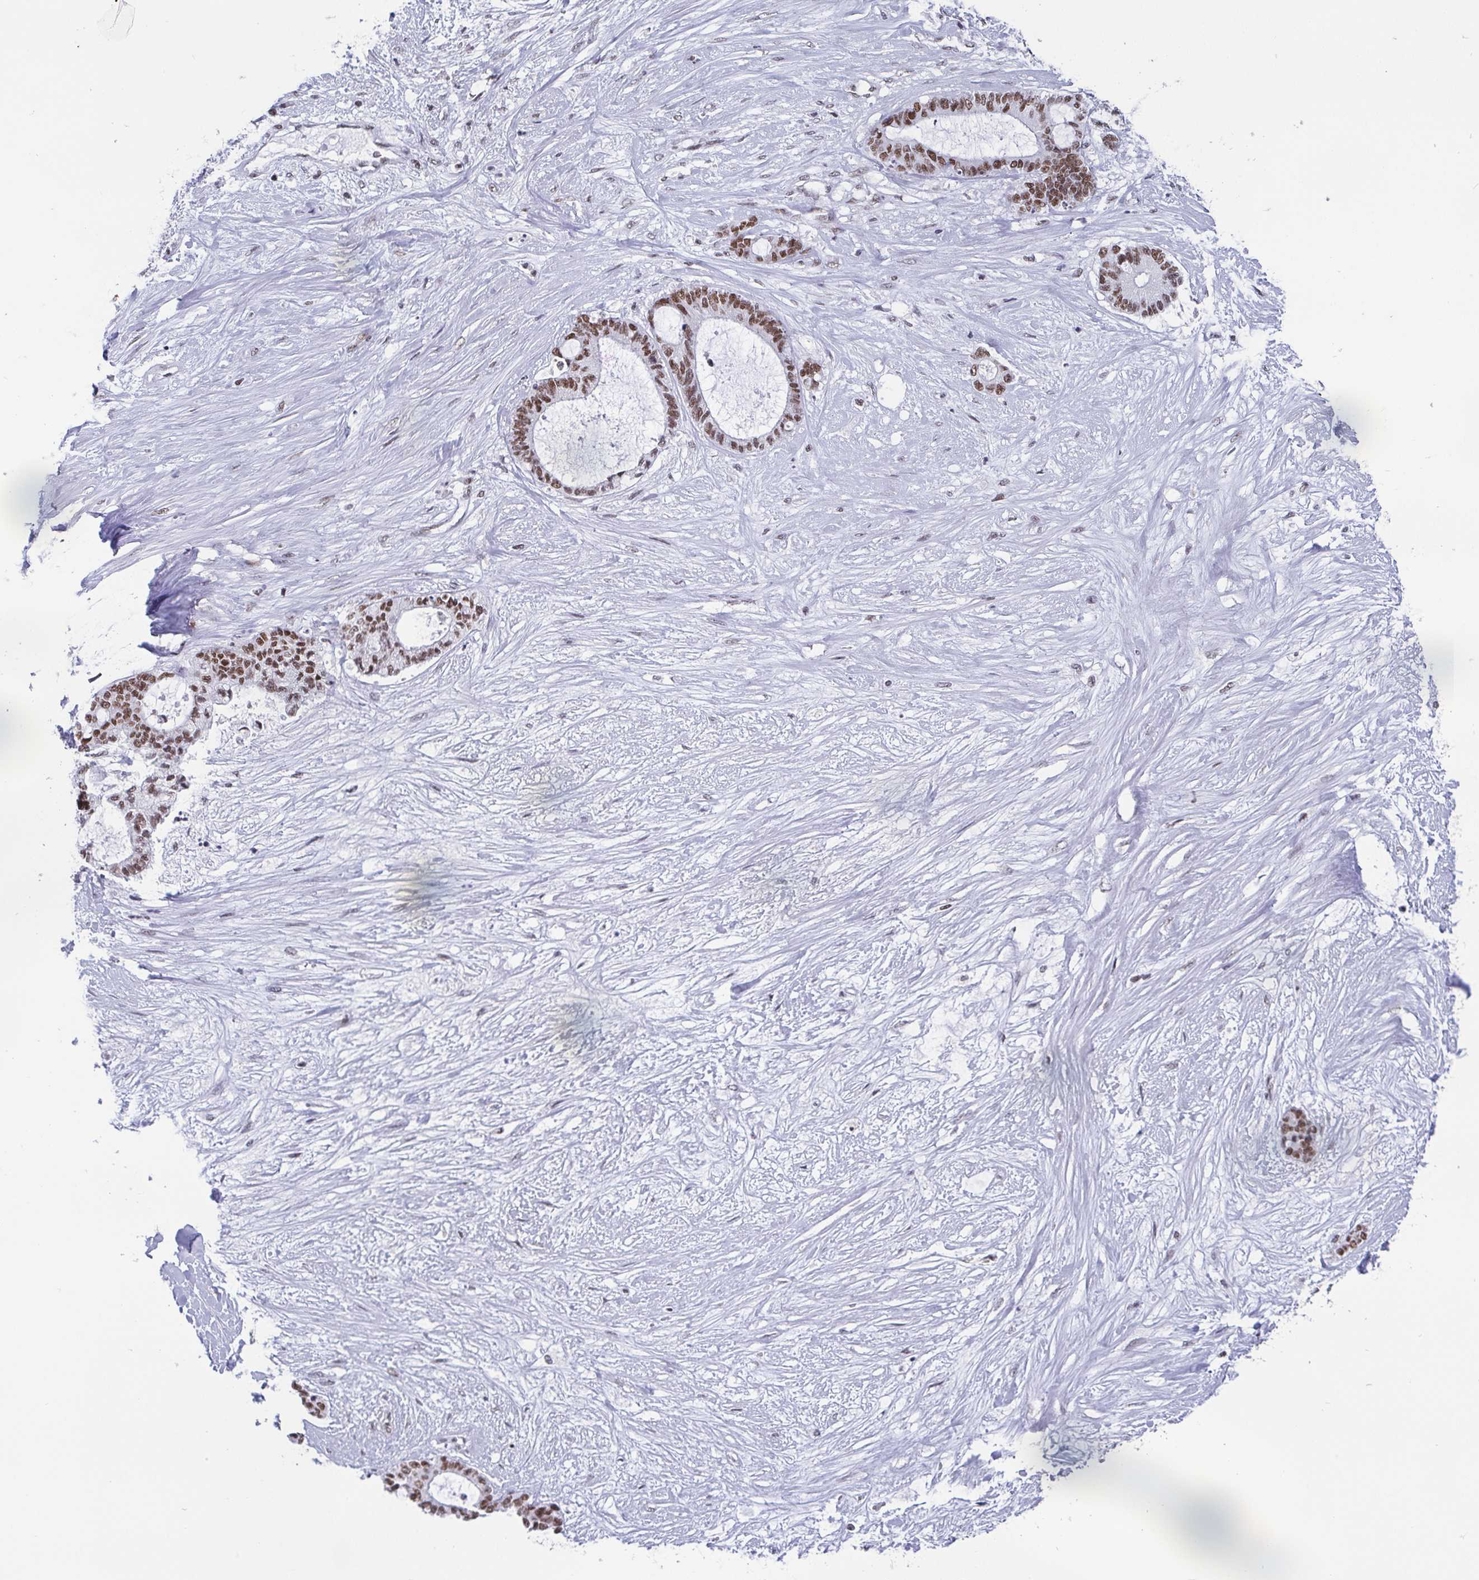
{"staining": {"intensity": "moderate", "quantity": ">75%", "location": "nuclear"}, "tissue": "liver cancer", "cell_type": "Tumor cells", "image_type": "cancer", "snomed": [{"axis": "morphology", "description": "Normal tissue, NOS"}, {"axis": "morphology", "description": "Cholangiocarcinoma"}, {"axis": "topography", "description": "Liver"}, {"axis": "topography", "description": "Peripheral nerve tissue"}], "caption": "Human liver cancer (cholangiocarcinoma) stained for a protein (brown) displays moderate nuclear positive positivity in approximately >75% of tumor cells.", "gene": "CTCF", "patient": {"sex": "female", "age": 73}}